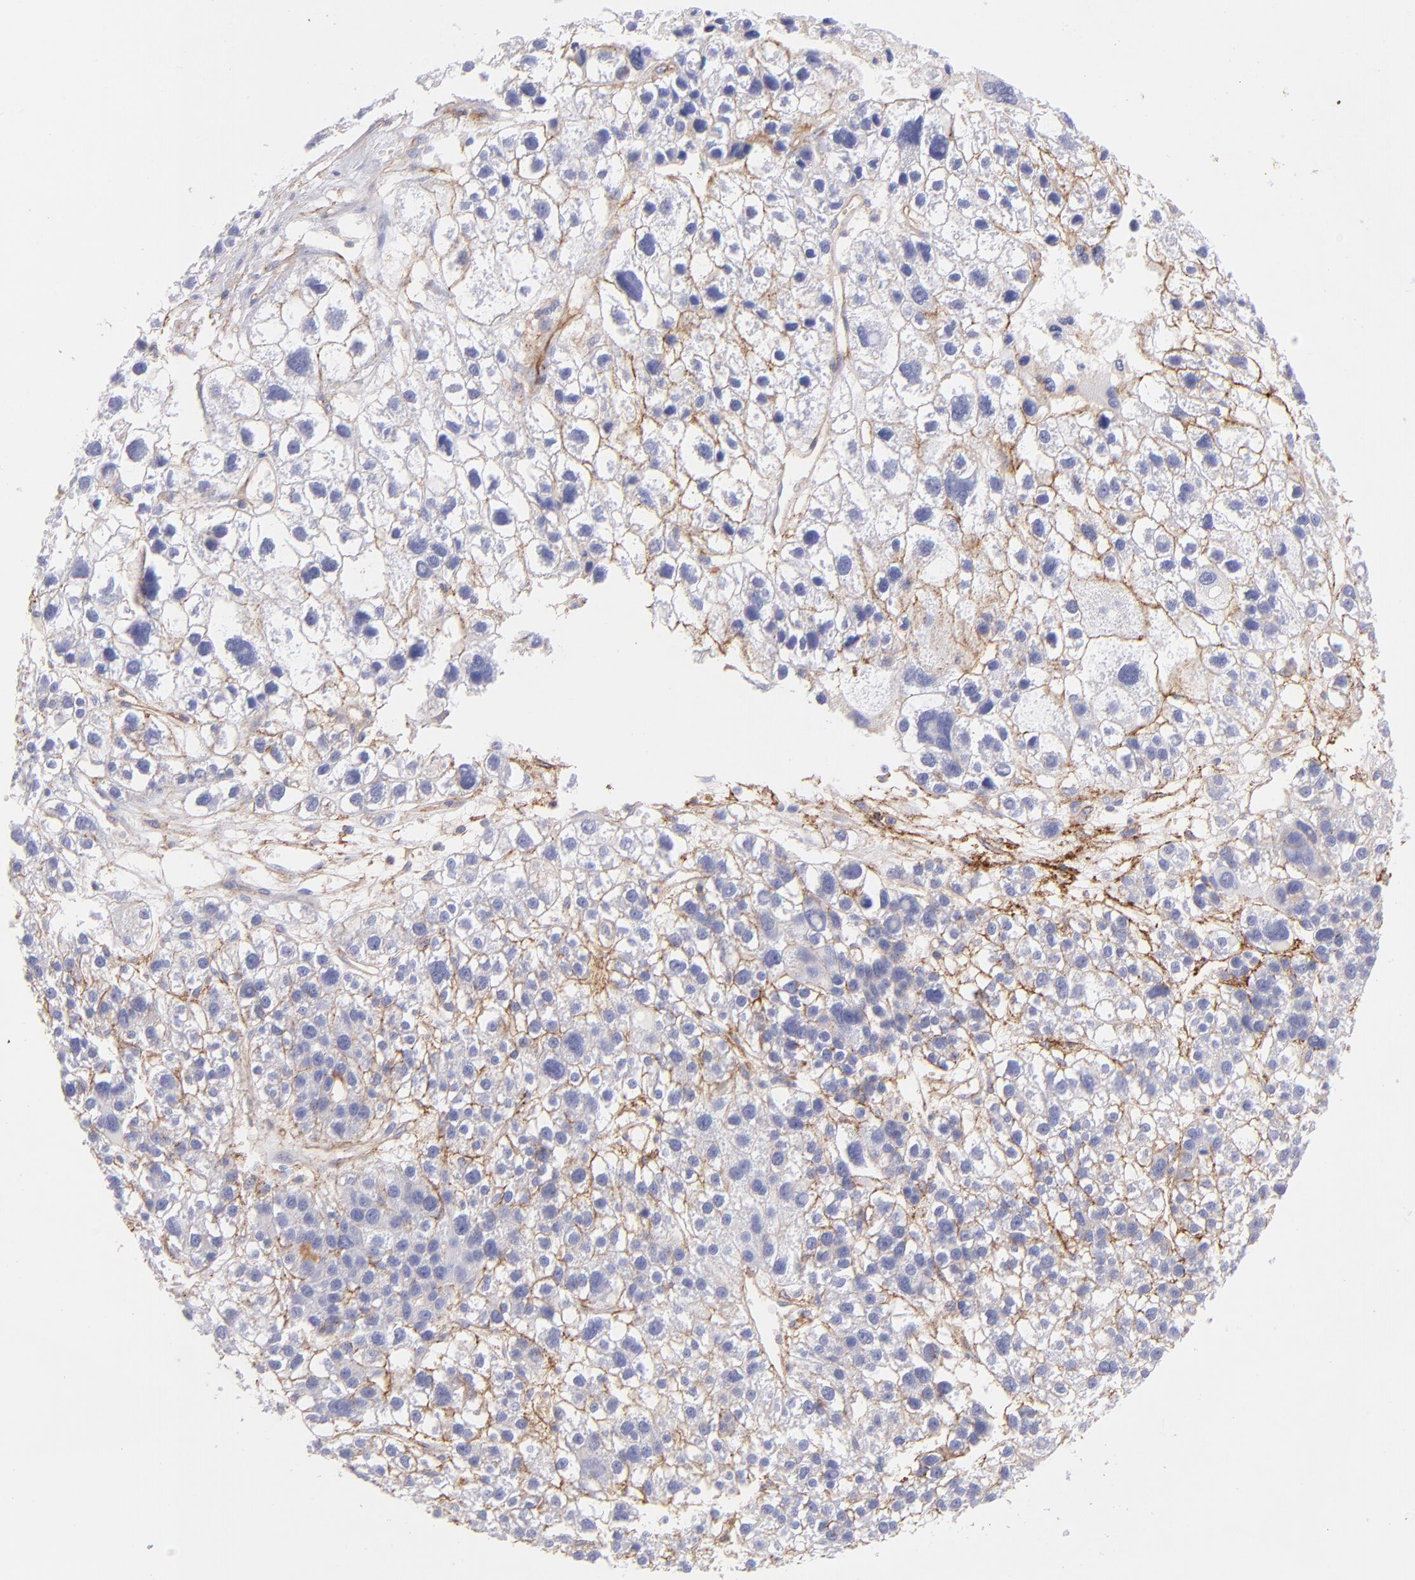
{"staining": {"intensity": "weak", "quantity": "25%-75%", "location": "cytoplasmic/membranous"}, "tissue": "liver cancer", "cell_type": "Tumor cells", "image_type": "cancer", "snomed": [{"axis": "morphology", "description": "Carcinoma, Hepatocellular, NOS"}, {"axis": "topography", "description": "Liver"}], "caption": "Immunohistochemistry photomicrograph of neoplastic tissue: liver hepatocellular carcinoma stained using immunohistochemistry (IHC) reveals low levels of weak protein expression localized specifically in the cytoplasmic/membranous of tumor cells, appearing as a cytoplasmic/membranous brown color.", "gene": "CD81", "patient": {"sex": "female", "age": 85}}